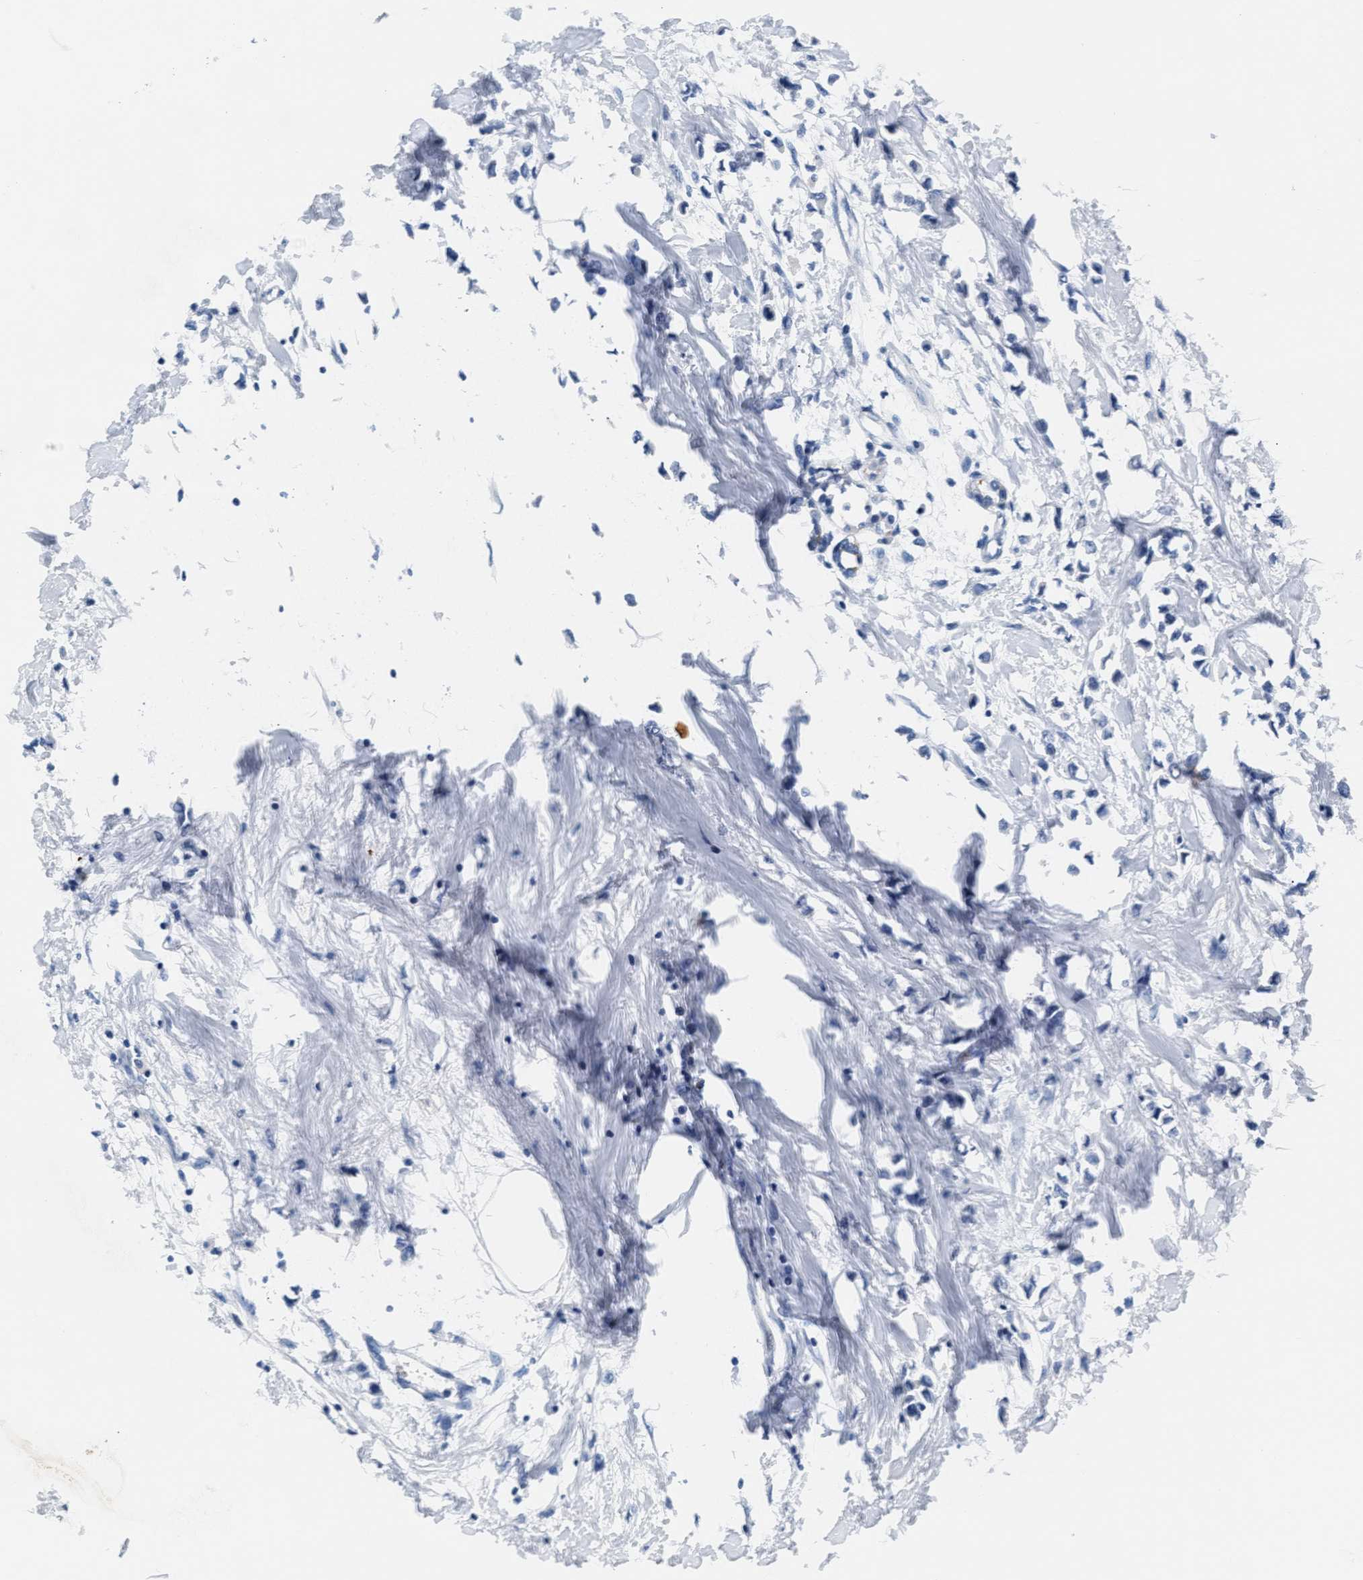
{"staining": {"intensity": "negative", "quantity": "none", "location": "none"}, "tissue": "breast cancer", "cell_type": "Tumor cells", "image_type": "cancer", "snomed": [{"axis": "morphology", "description": "Lobular carcinoma"}, {"axis": "topography", "description": "Breast"}], "caption": "IHC of human breast lobular carcinoma demonstrates no positivity in tumor cells.", "gene": "MMP8", "patient": {"sex": "female", "age": 51}}